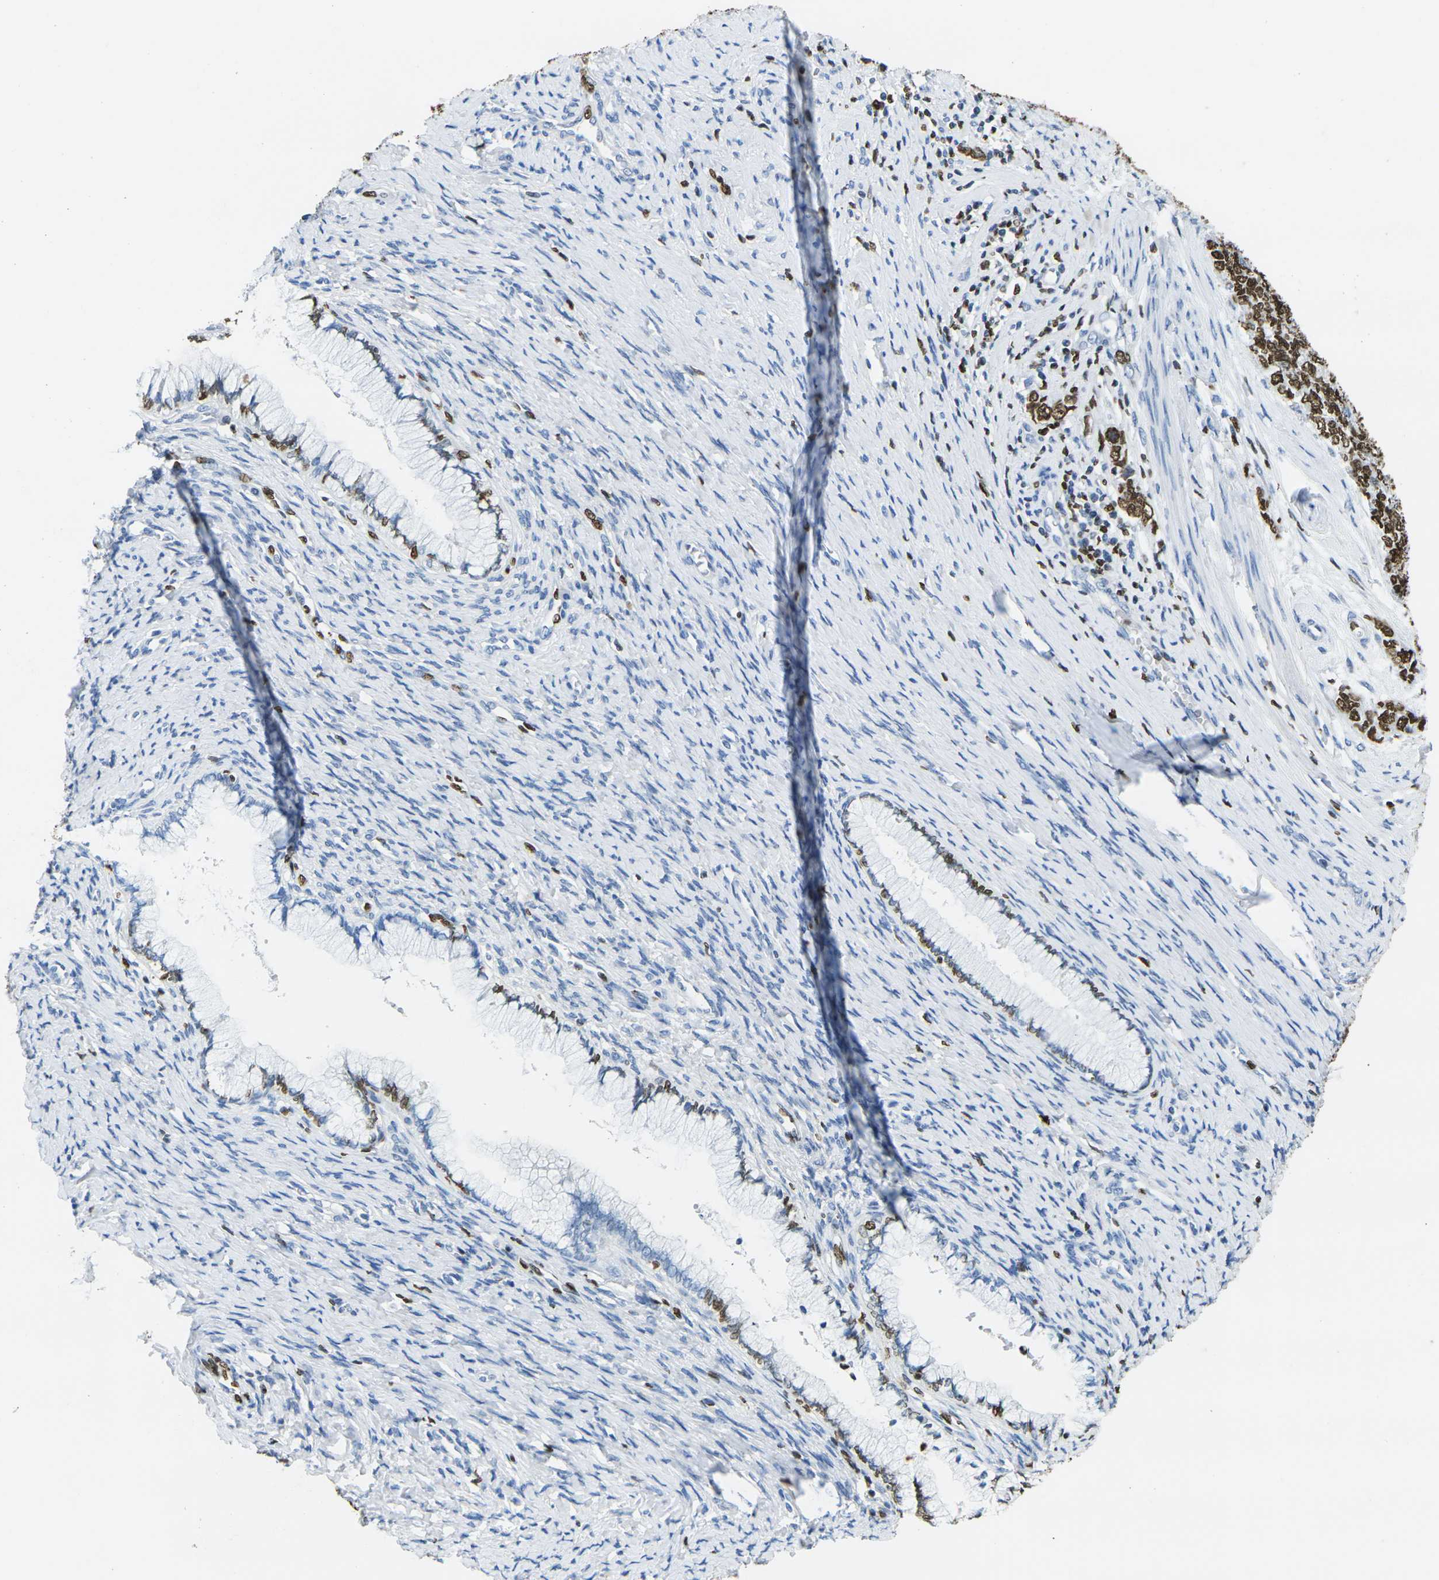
{"staining": {"intensity": "strong", "quantity": ">75%", "location": "nuclear"}, "tissue": "cervical cancer", "cell_type": "Tumor cells", "image_type": "cancer", "snomed": [{"axis": "morphology", "description": "Squamous cell carcinoma, NOS"}, {"axis": "topography", "description": "Cervix"}], "caption": "IHC (DAB) staining of cervical squamous cell carcinoma demonstrates strong nuclear protein expression in approximately >75% of tumor cells. The protein is shown in brown color, while the nuclei are stained blue.", "gene": "DRAXIN", "patient": {"sex": "female", "age": 63}}